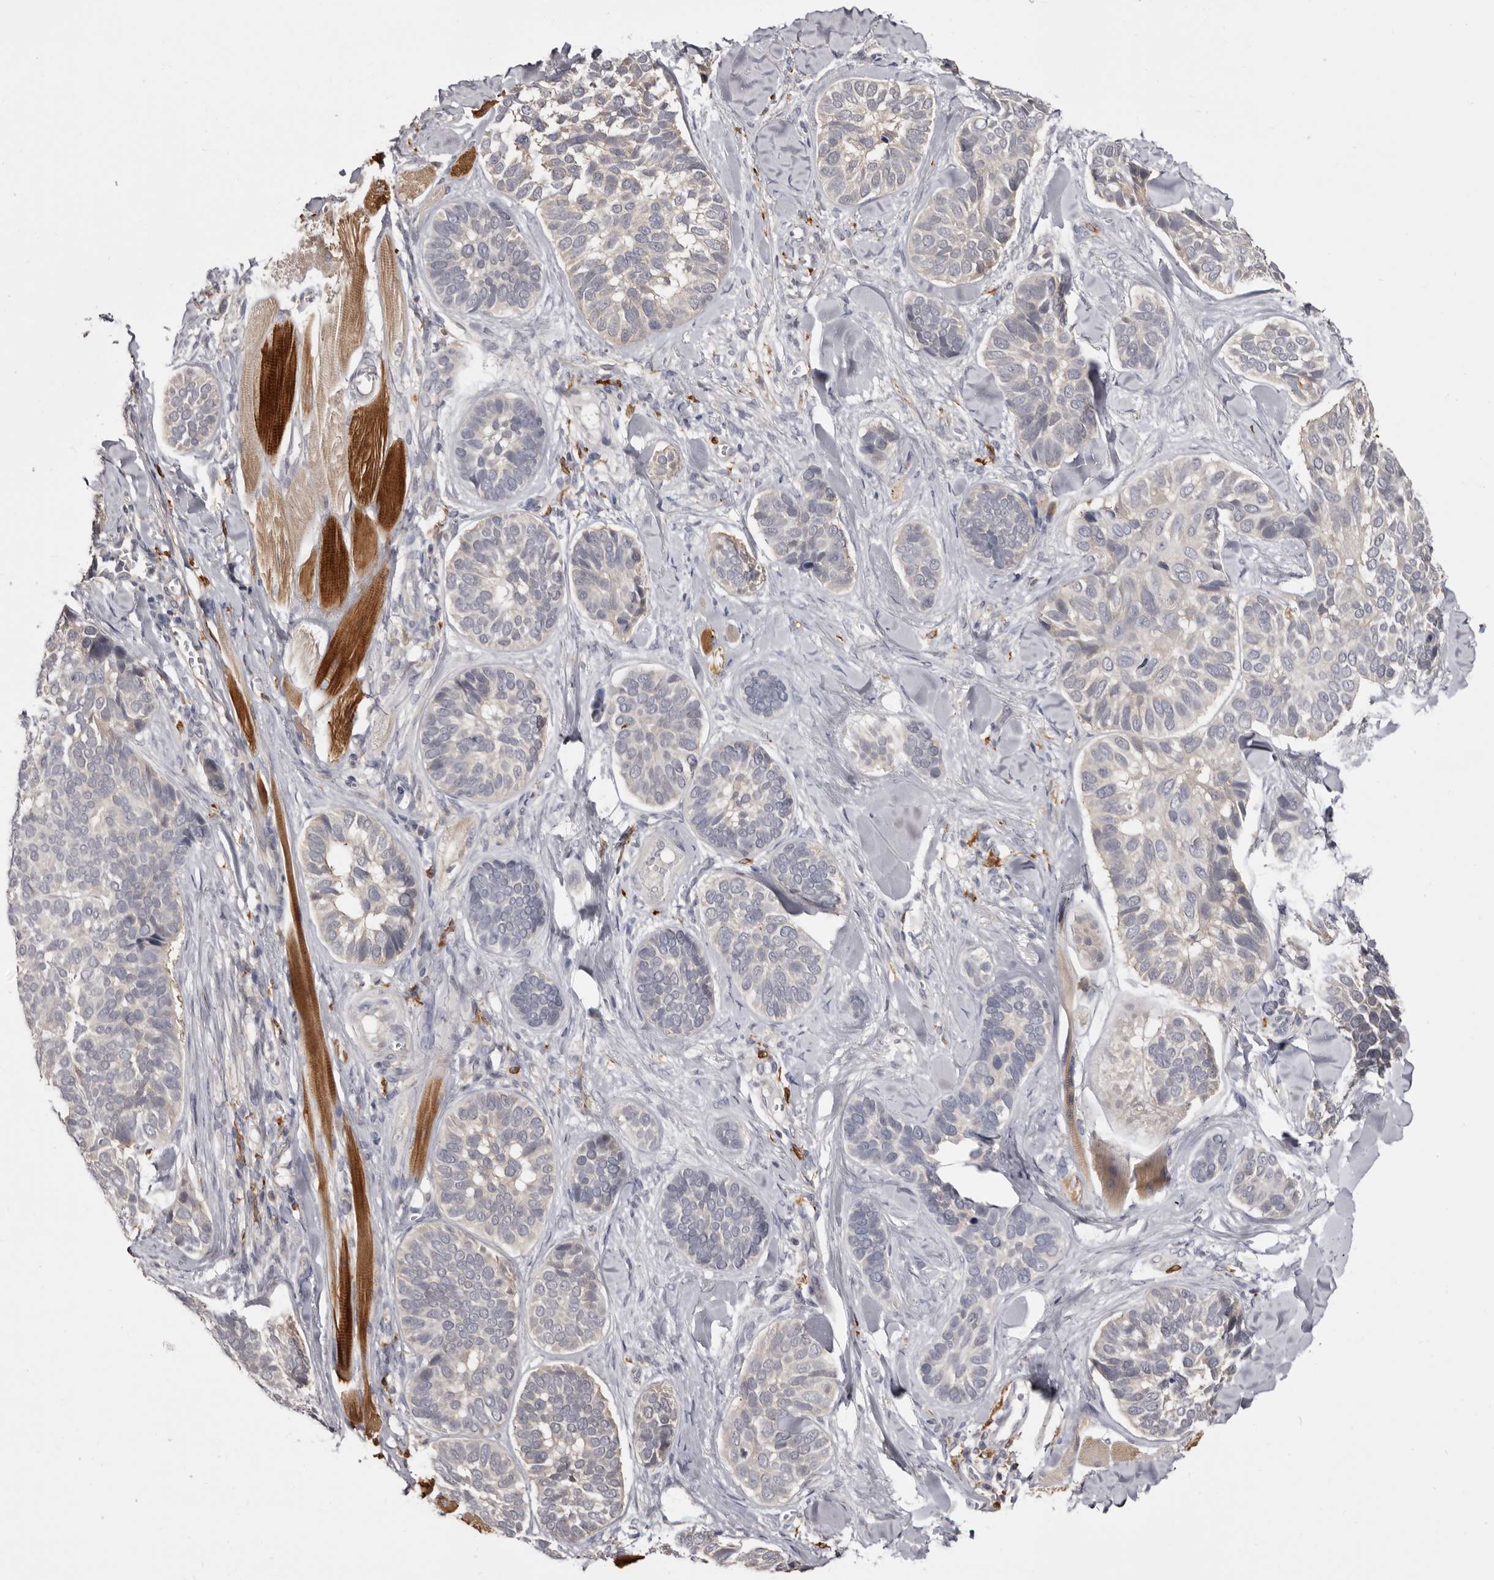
{"staining": {"intensity": "negative", "quantity": "none", "location": "none"}, "tissue": "skin cancer", "cell_type": "Tumor cells", "image_type": "cancer", "snomed": [{"axis": "morphology", "description": "Basal cell carcinoma"}, {"axis": "topography", "description": "Skin"}], "caption": "There is no significant staining in tumor cells of skin basal cell carcinoma.", "gene": "TNNI1", "patient": {"sex": "male", "age": 62}}